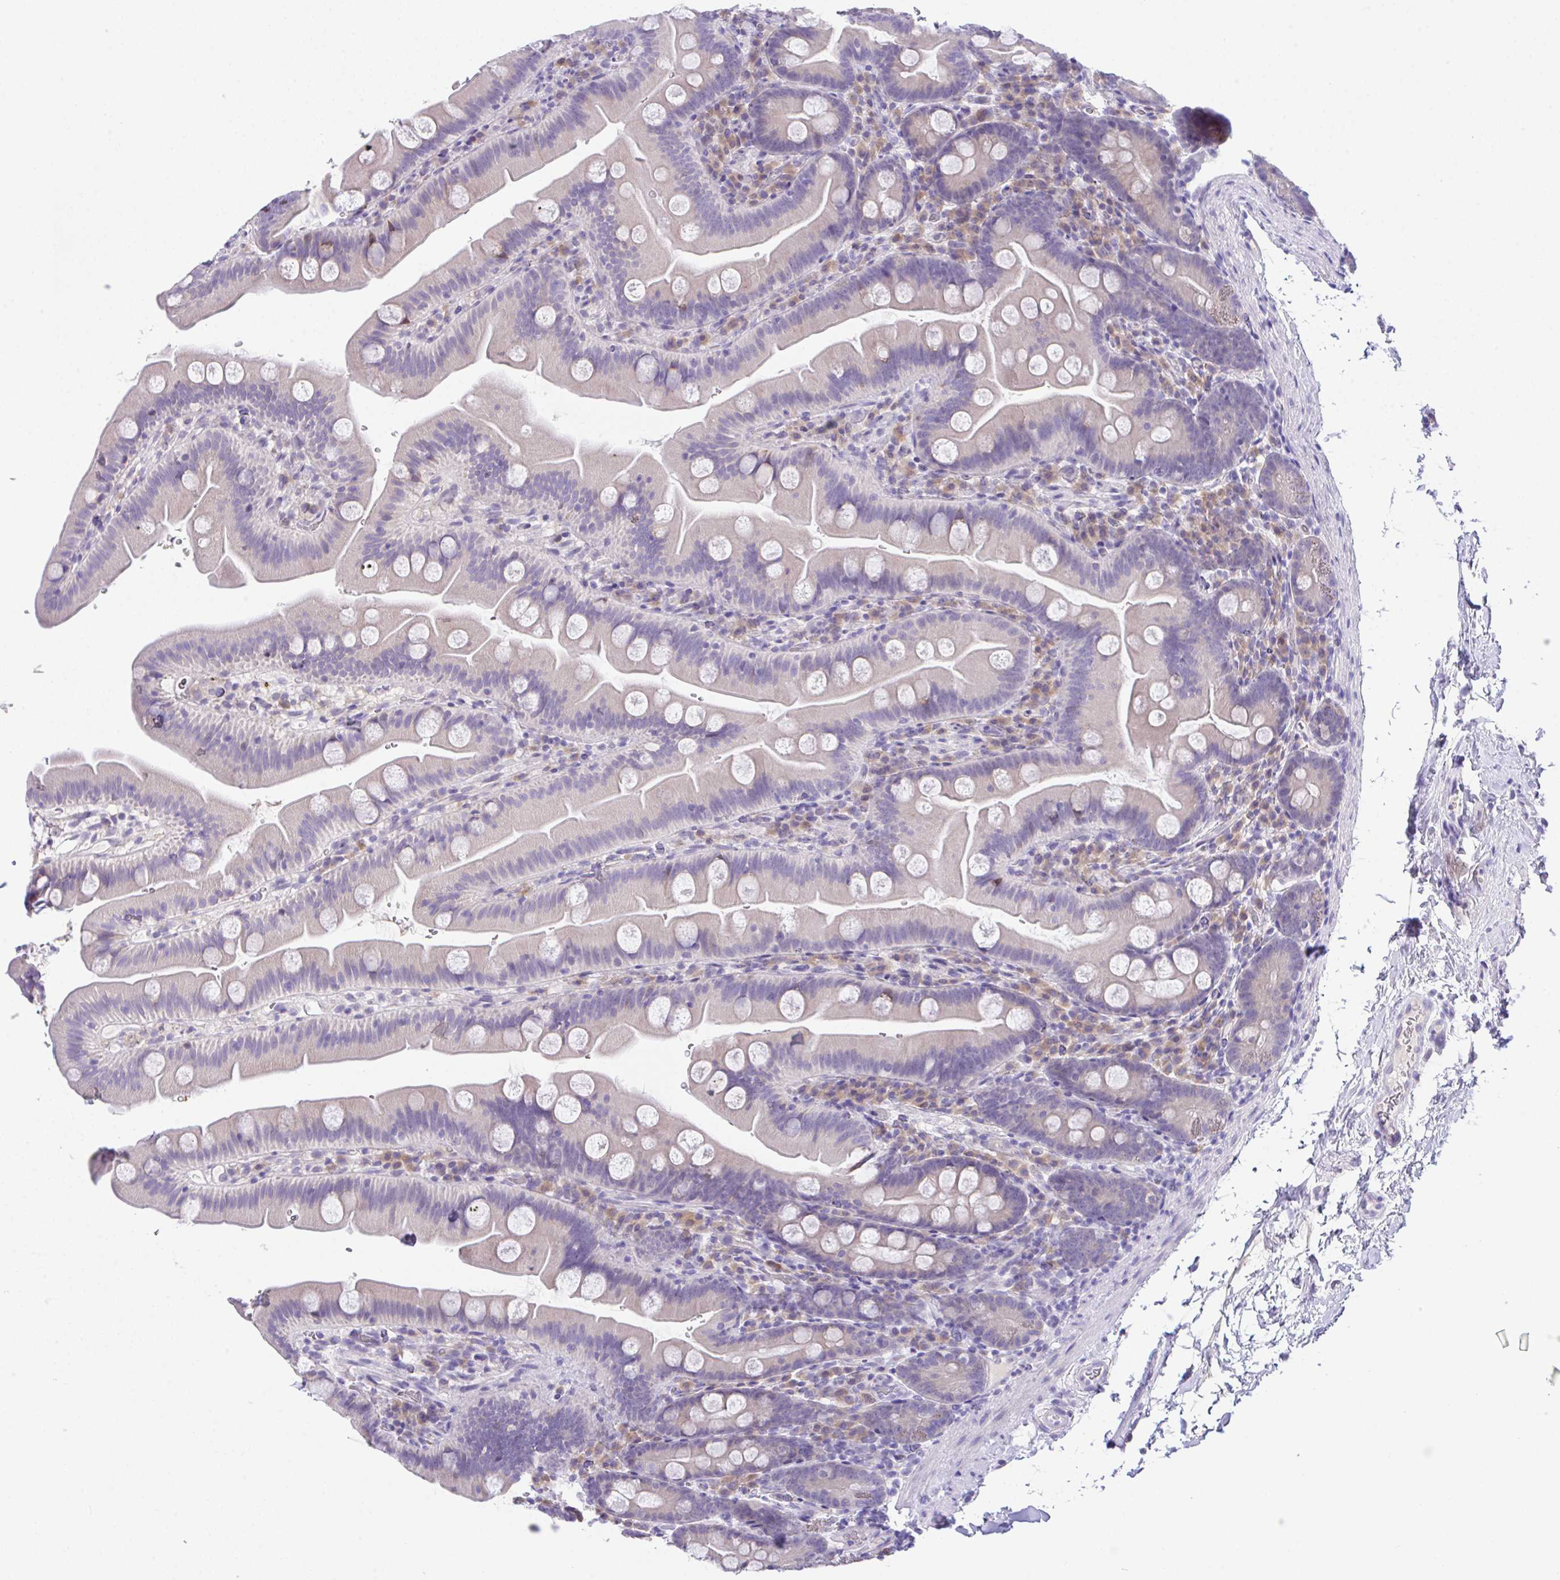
{"staining": {"intensity": "negative", "quantity": "none", "location": "none"}, "tissue": "small intestine", "cell_type": "Glandular cells", "image_type": "normal", "snomed": [{"axis": "morphology", "description": "Normal tissue, NOS"}, {"axis": "topography", "description": "Small intestine"}], "caption": "High magnification brightfield microscopy of benign small intestine stained with DAB (brown) and counterstained with hematoxylin (blue): glandular cells show no significant expression. The staining was performed using DAB to visualize the protein expression in brown, while the nuclei were stained in blue with hematoxylin (Magnification: 20x).", "gene": "HOXB4", "patient": {"sex": "female", "age": 68}}